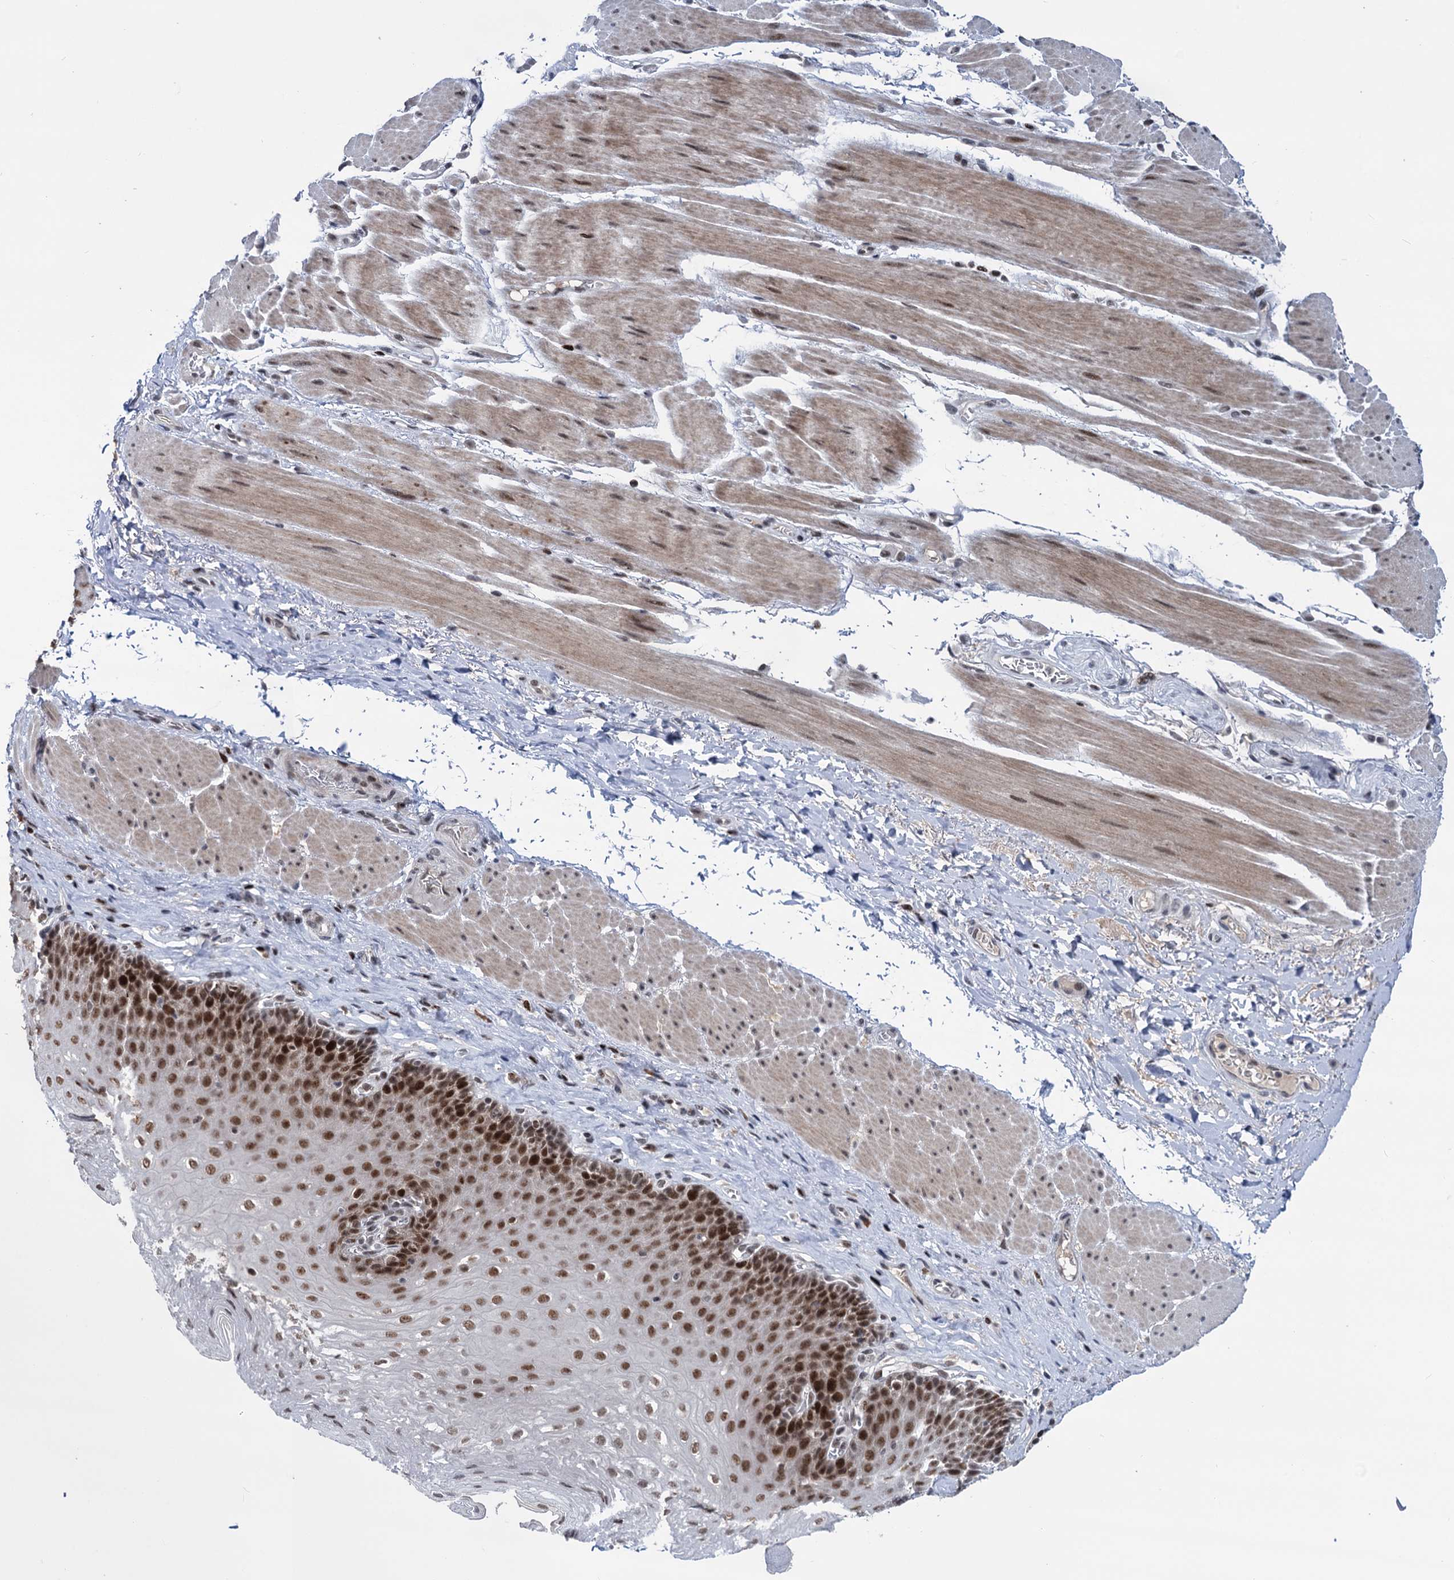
{"staining": {"intensity": "moderate", "quantity": ">75%", "location": "nuclear"}, "tissue": "esophagus", "cell_type": "Squamous epithelial cells", "image_type": "normal", "snomed": [{"axis": "morphology", "description": "Normal tissue, NOS"}, {"axis": "topography", "description": "Esophagus"}], "caption": "Esophagus stained for a protein reveals moderate nuclear positivity in squamous epithelial cells. Using DAB (3,3'-diaminobenzidine) (brown) and hematoxylin (blue) stains, captured at high magnification using brightfield microscopy.", "gene": "ZCCHC10", "patient": {"sex": "female", "age": 66}}